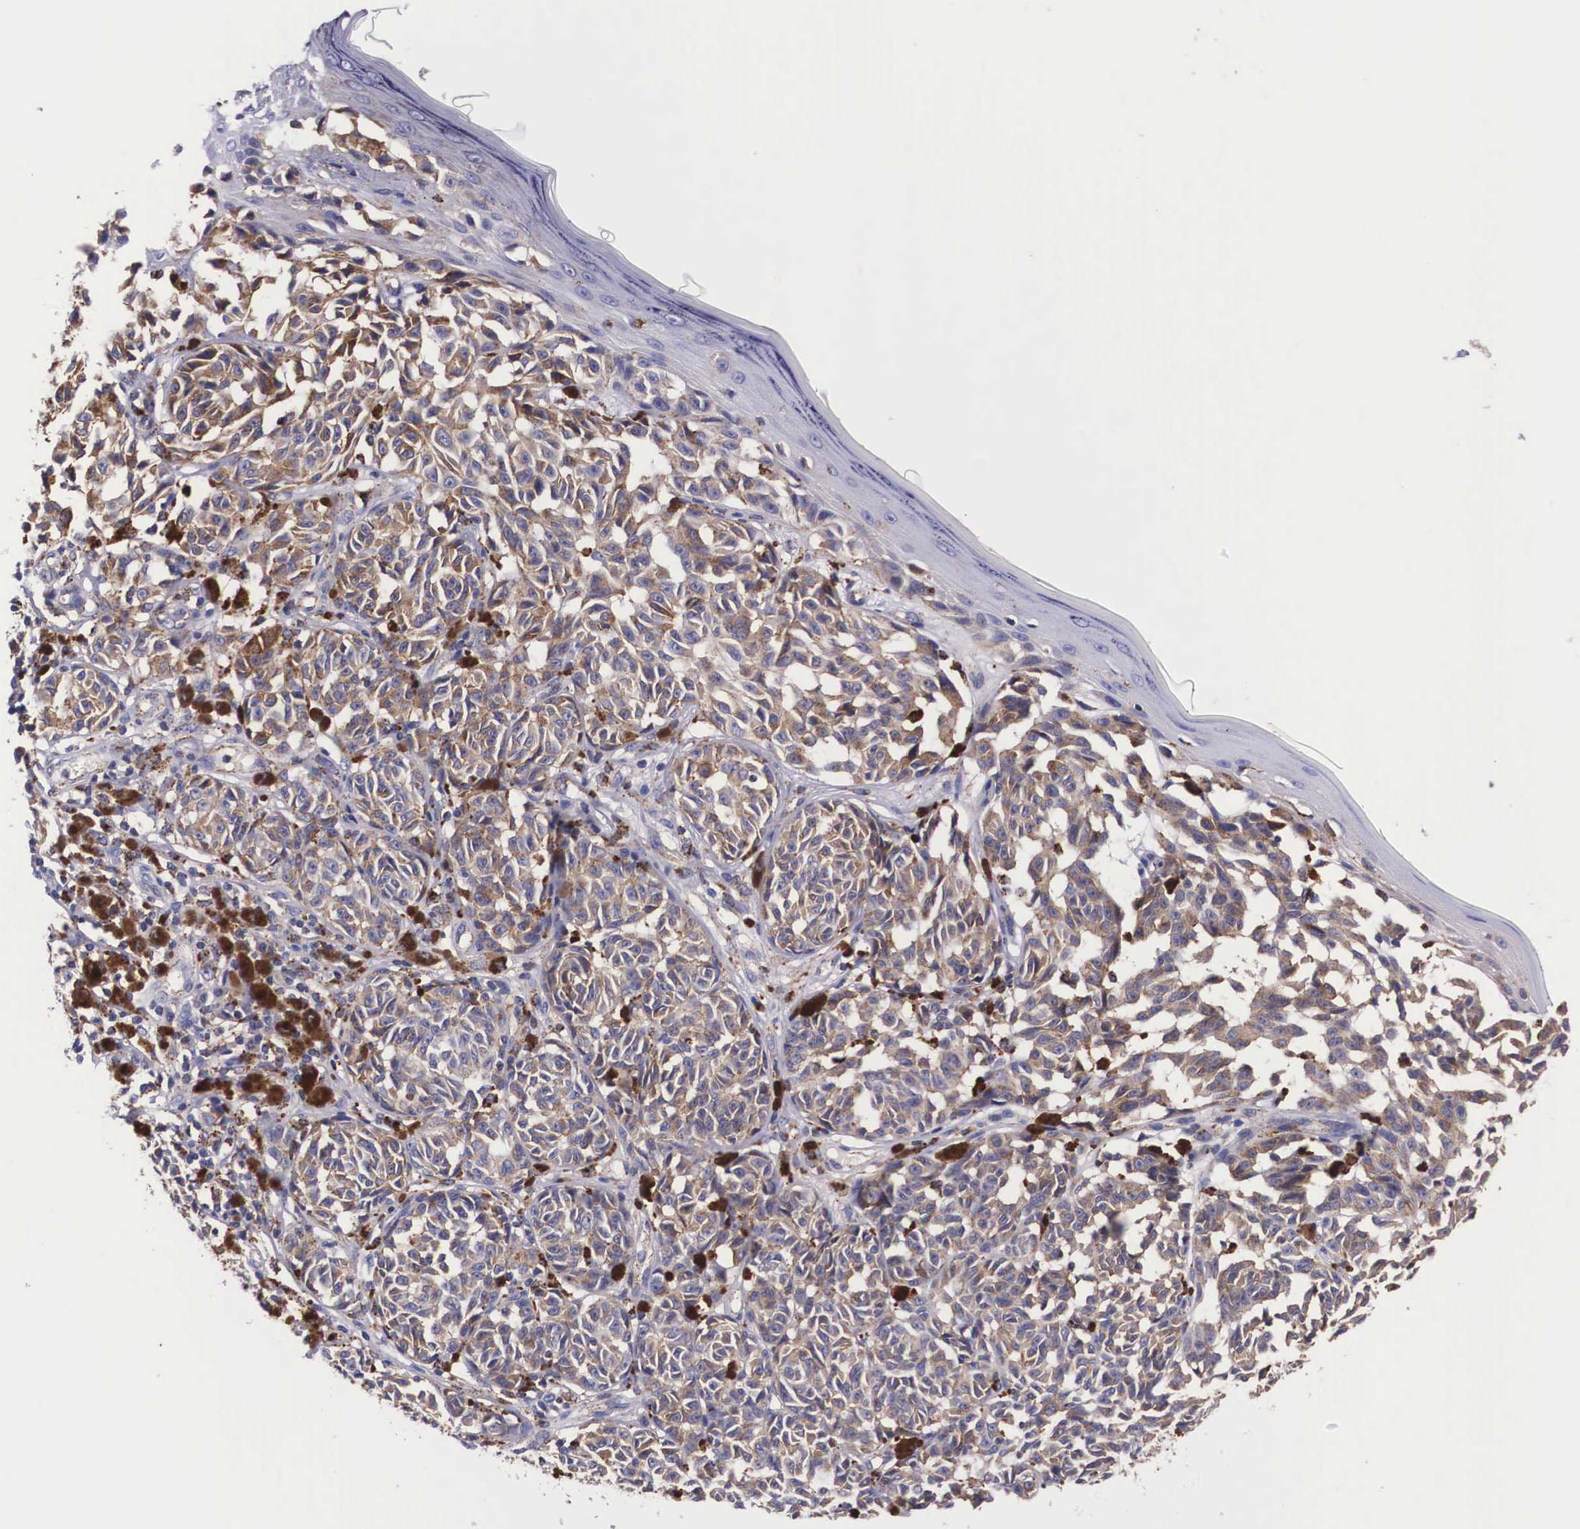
{"staining": {"intensity": "moderate", "quantity": "25%-75%", "location": "cytoplasmic/membranous"}, "tissue": "melanoma", "cell_type": "Tumor cells", "image_type": "cancer", "snomed": [{"axis": "morphology", "description": "Malignant melanoma, NOS"}, {"axis": "topography", "description": "Skin"}], "caption": "Immunohistochemical staining of human malignant melanoma demonstrates medium levels of moderate cytoplasmic/membranous positivity in about 25%-75% of tumor cells. Immunohistochemistry (ihc) stains the protein in brown and the nuclei are stained blue.", "gene": "NAGA", "patient": {"sex": "male", "age": 49}}